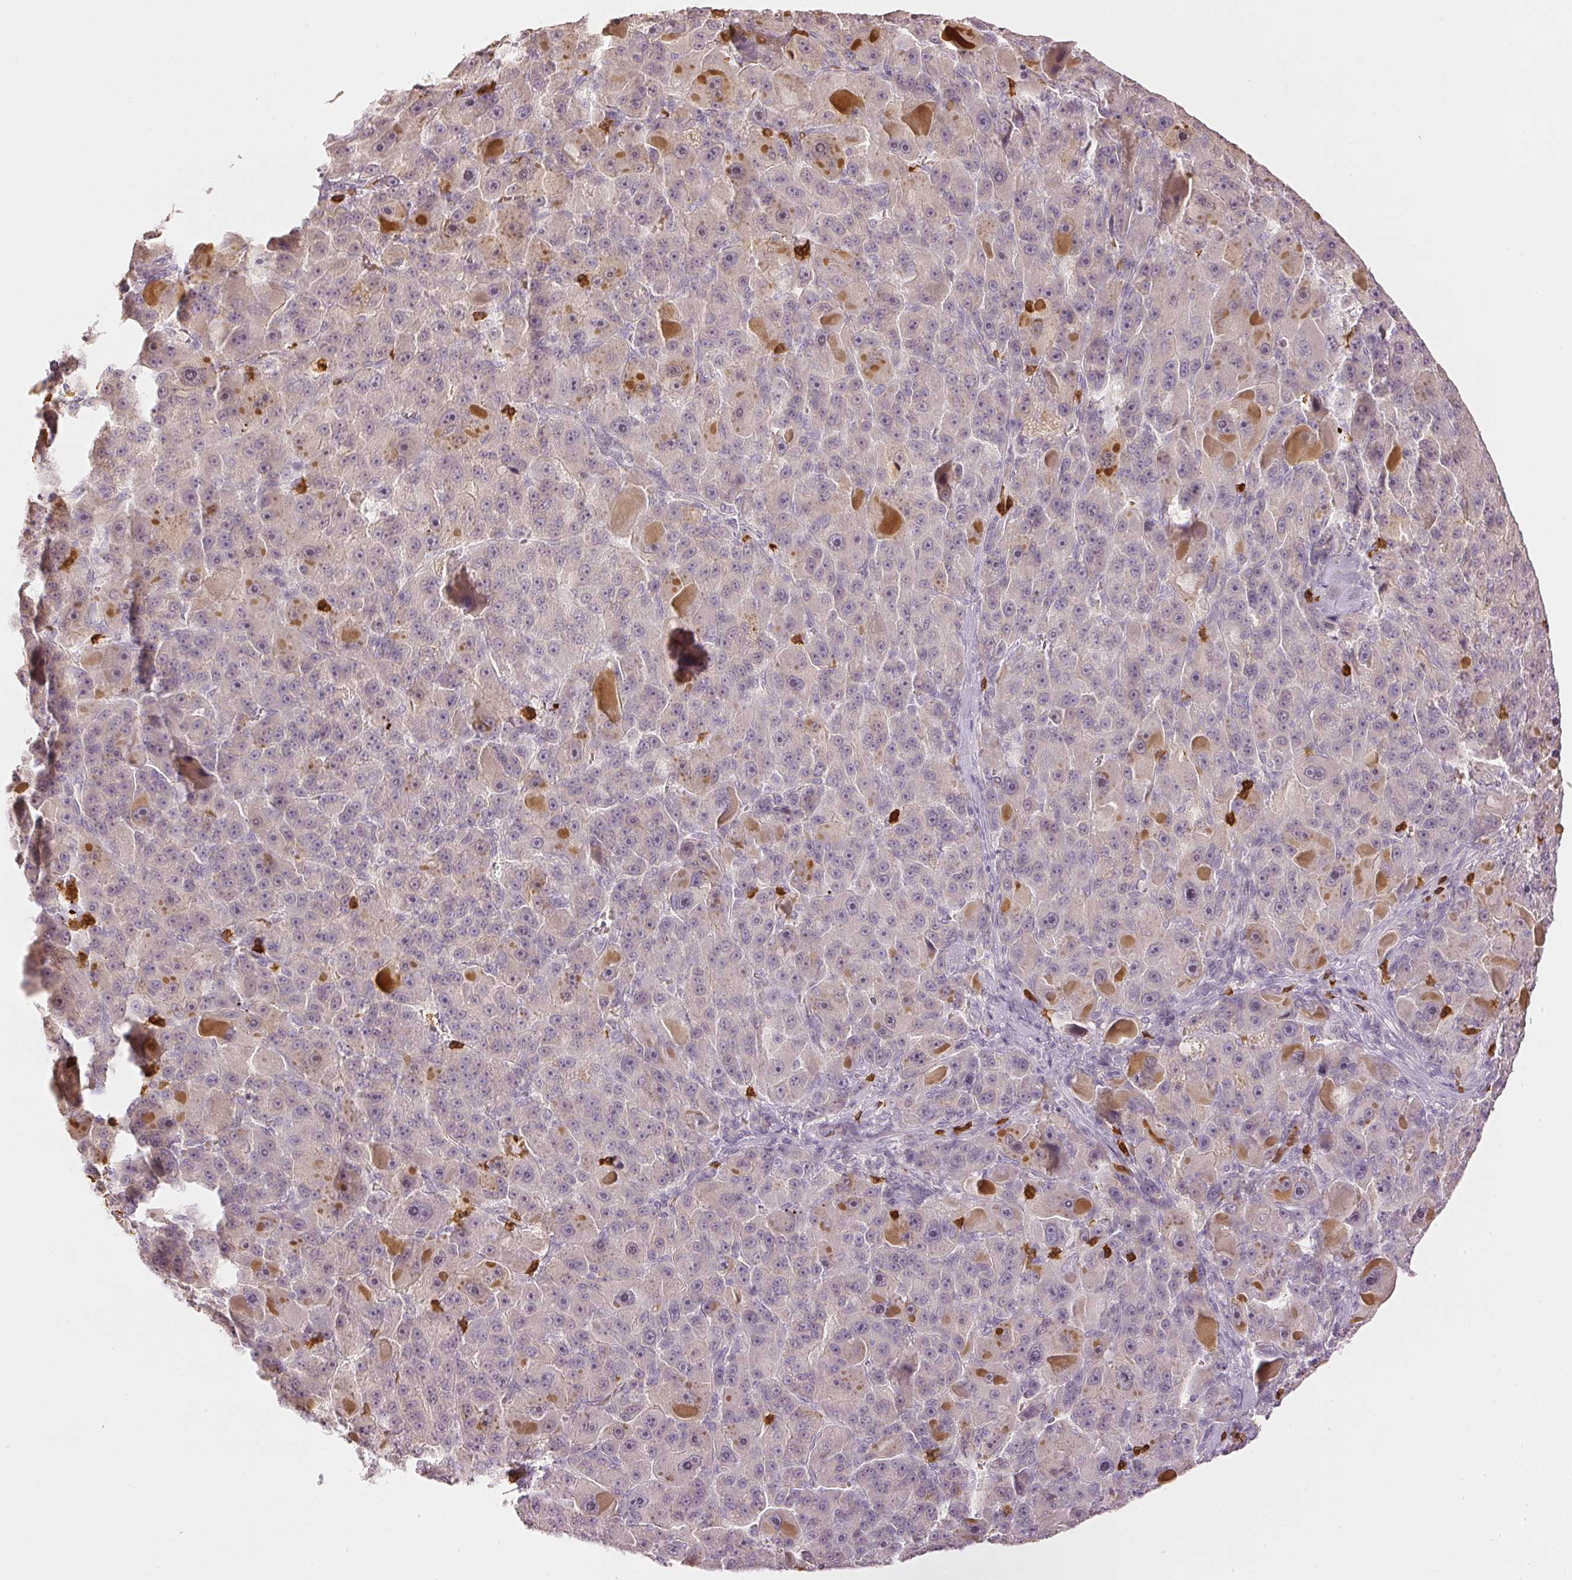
{"staining": {"intensity": "weak", "quantity": "<25%", "location": "cytoplasmic/membranous"}, "tissue": "liver cancer", "cell_type": "Tumor cells", "image_type": "cancer", "snomed": [{"axis": "morphology", "description": "Carcinoma, Hepatocellular, NOS"}, {"axis": "topography", "description": "Liver"}], "caption": "An immunohistochemistry image of hepatocellular carcinoma (liver) is shown. There is no staining in tumor cells of hepatocellular carcinoma (liver). (DAB (3,3'-diaminobenzidine) immunohistochemistry (IHC), high magnification).", "gene": "GZMA", "patient": {"sex": "male", "age": 76}}